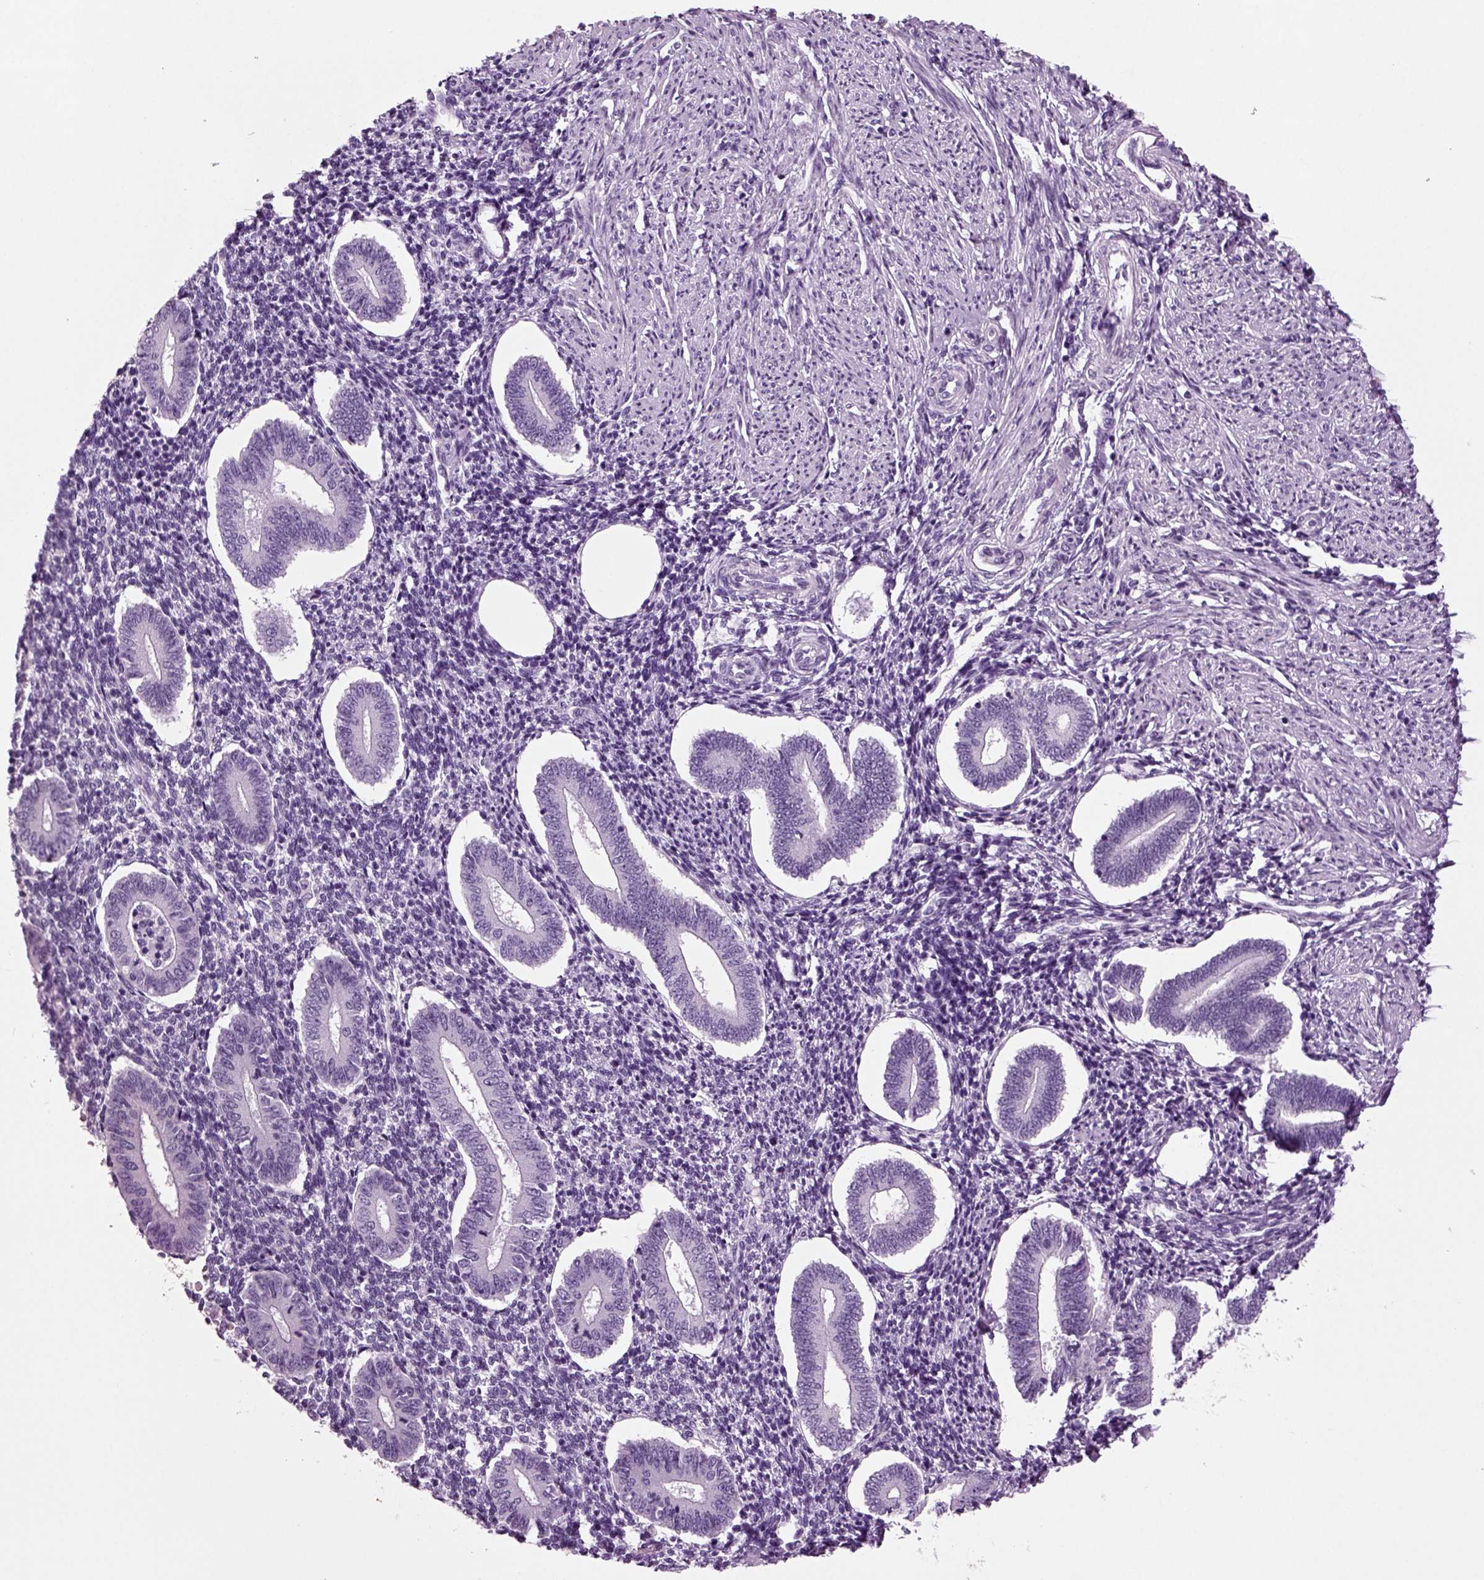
{"staining": {"intensity": "negative", "quantity": "none", "location": "none"}, "tissue": "endometrium", "cell_type": "Cells in endometrial stroma", "image_type": "normal", "snomed": [{"axis": "morphology", "description": "Normal tissue, NOS"}, {"axis": "topography", "description": "Endometrium"}], "caption": "Immunohistochemistry (IHC) micrograph of unremarkable endometrium: human endometrium stained with DAB (3,3'-diaminobenzidine) demonstrates no significant protein staining in cells in endometrial stroma. (IHC, brightfield microscopy, high magnification).", "gene": "CRABP1", "patient": {"sex": "female", "age": 40}}